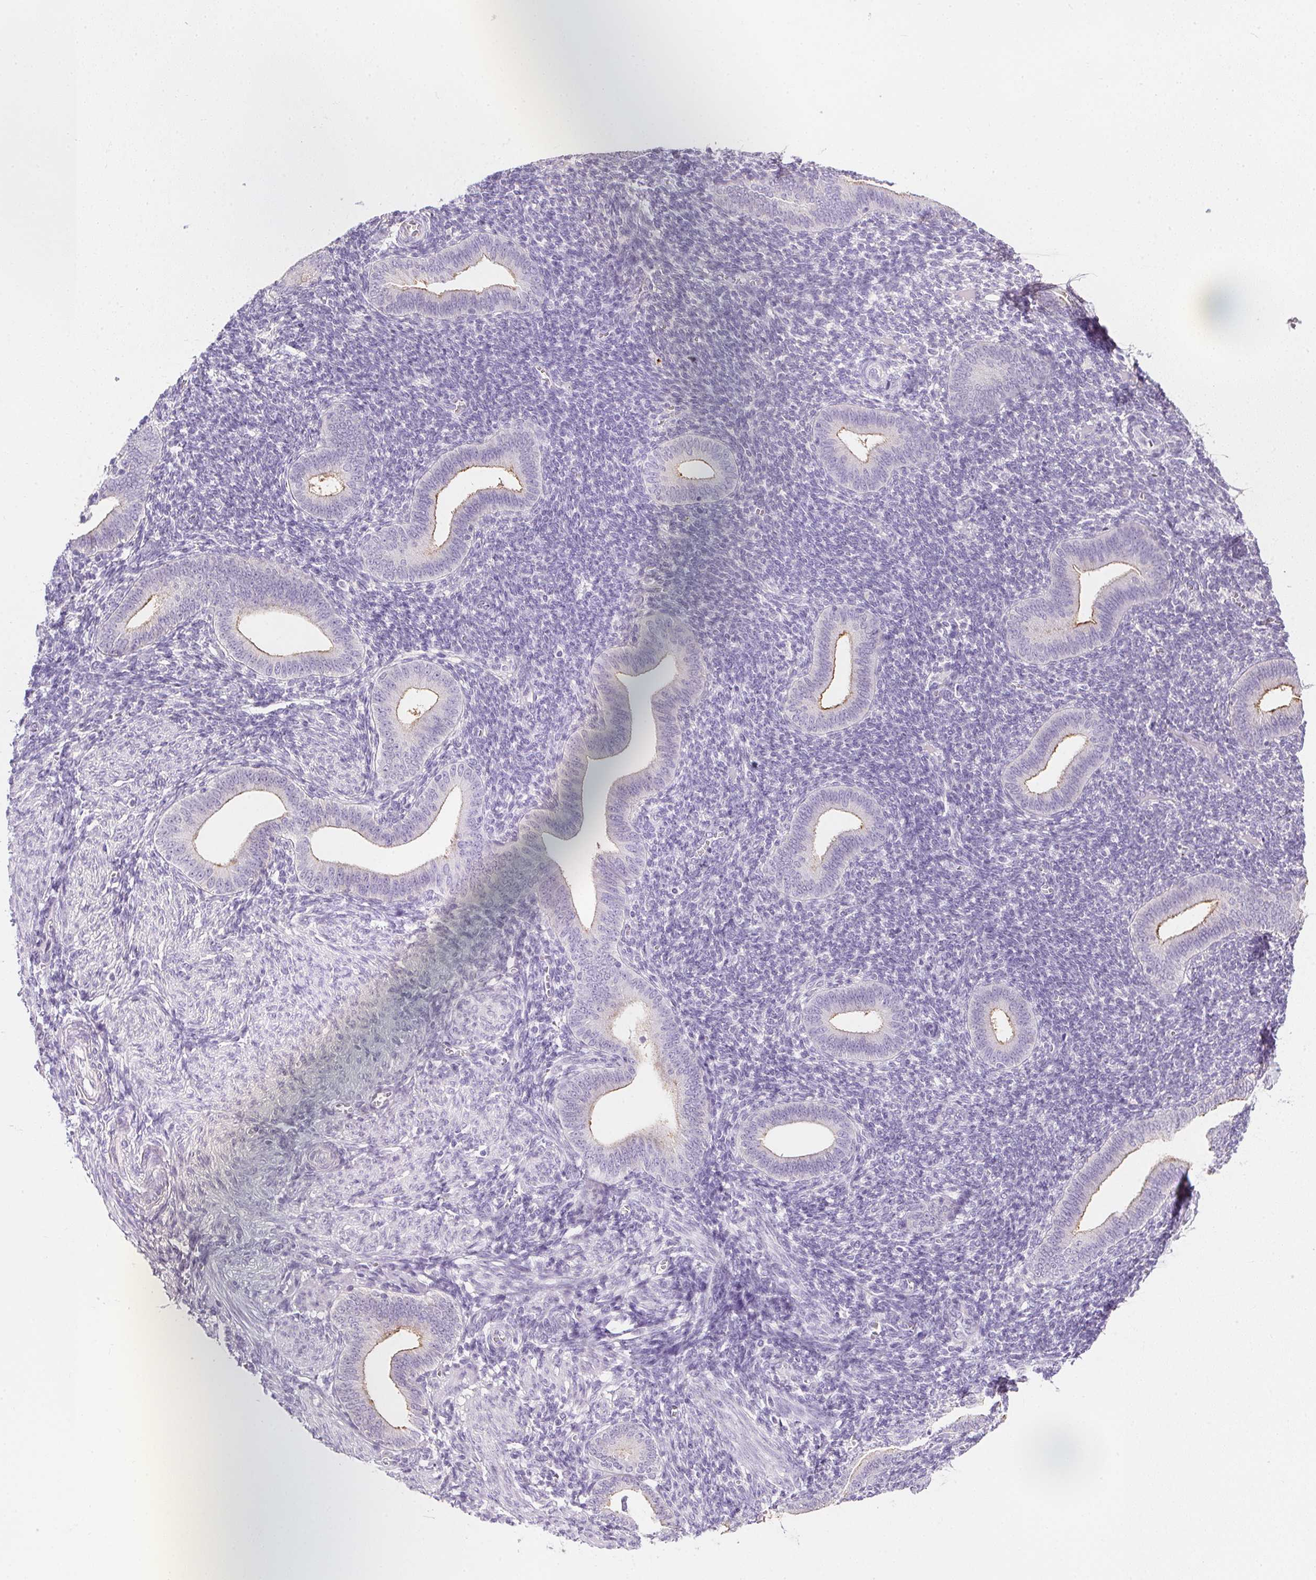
{"staining": {"intensity": "negative", "quantity": "none", "location": "none"}, "tissue": "endometrium", "cell_type": "Cells in endometrial stroma", "image_type": "normal", "snomed": [{"axis": "morphology", "description": "Normal tissue, NOS"}, {"axis": "topography", "description": "Endometrium"}], "caption": "Protein analysis of benign endometrium exhibits no significant staining in cells in endometrial stroma.", "gene": "AQP5", "patient": {"sex": "female", "age": 25}}